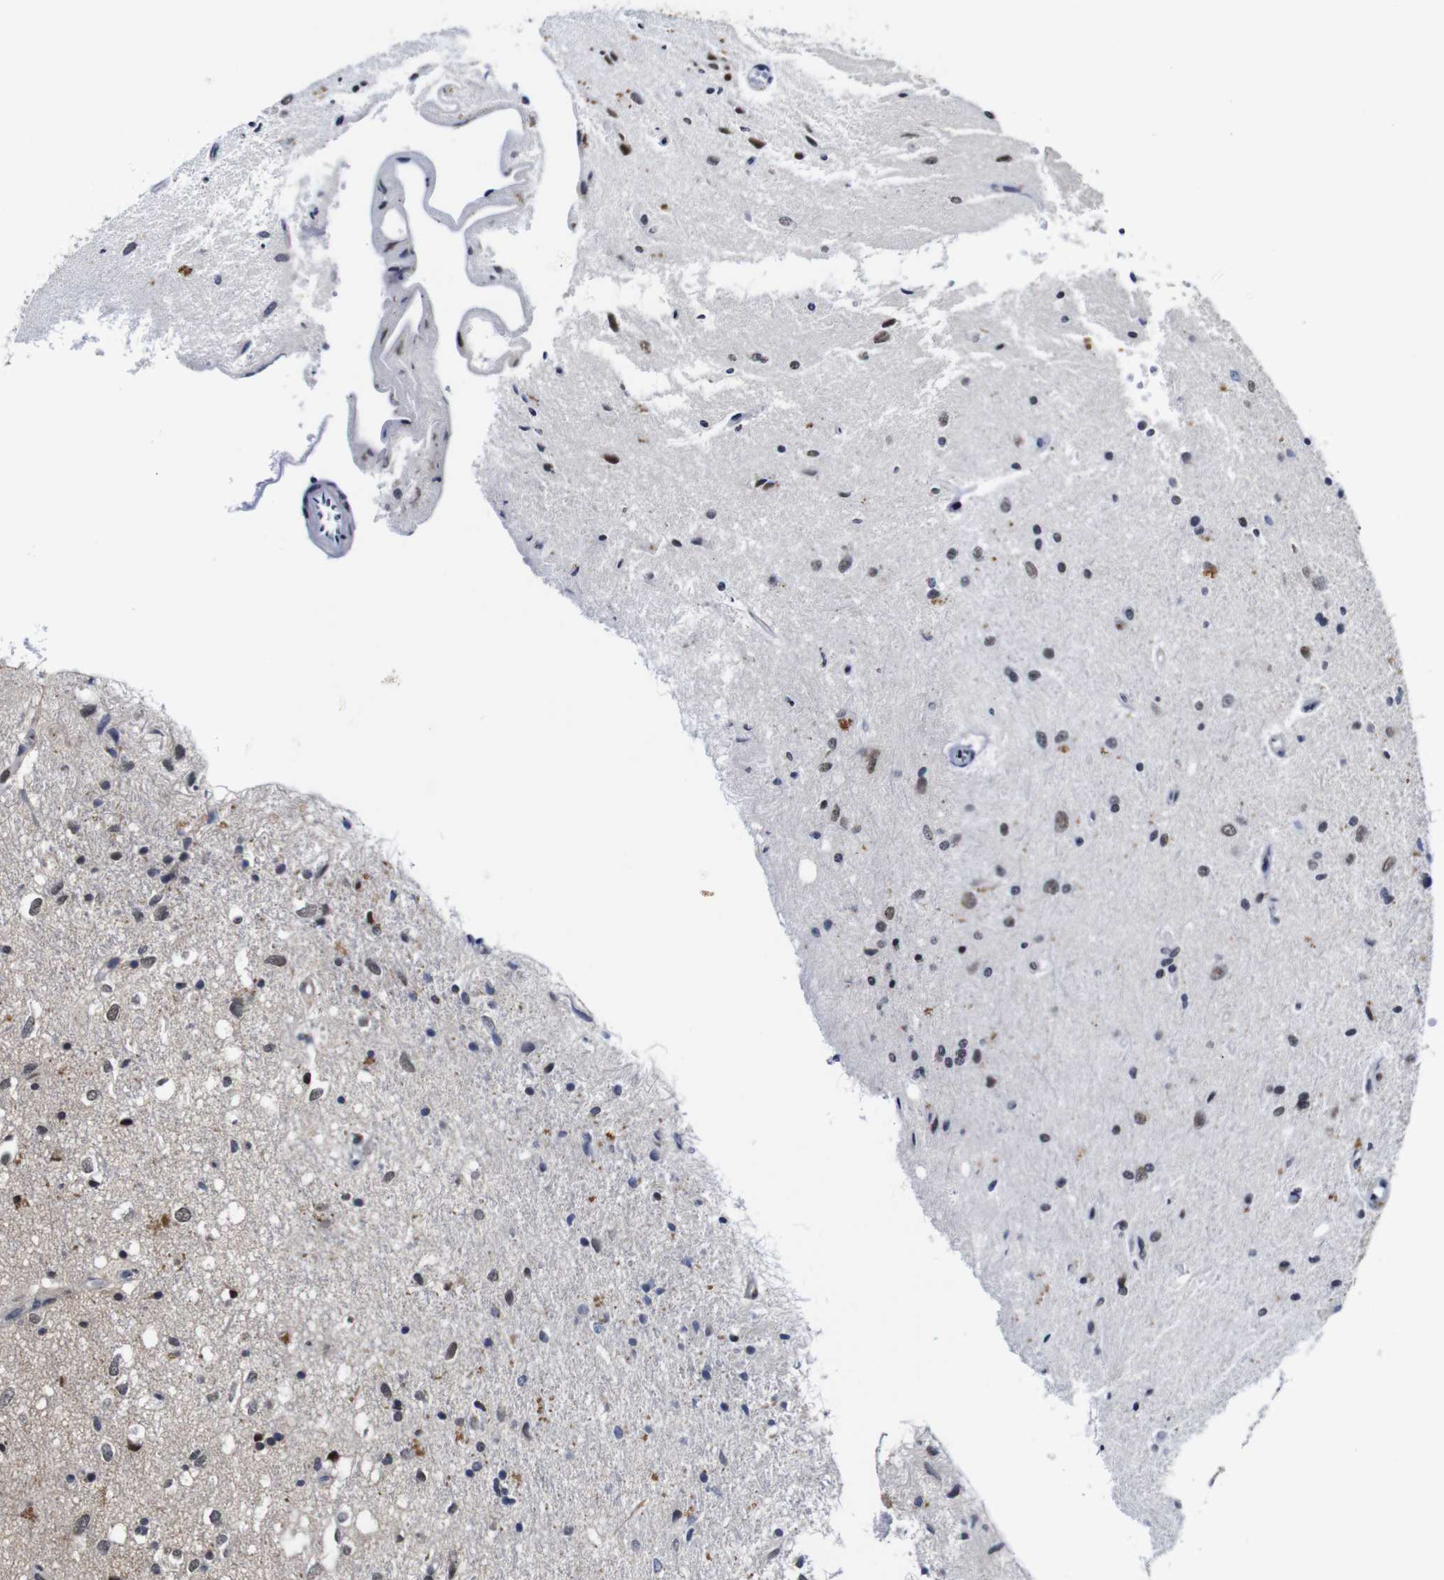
{"staining": {"intensity": "moderate", "quantity": "<25%", "location": "cytoplasmic/membranous"}, "tissue": "glioma", "cell_type": "Tumor cells", "image_type": "cancer", "snomed": [{"axis": "morphology", "description": "Glioma, malignant, Low grade"}, {"axis": "topography", "description": "Brain"}], "caption": "Protein expression analysis of human glioma reveals moderate cytoplasmic/membranous staining in approximately <25% of tumor cells. The protein of interest is shown in brown color, while the nuclei are stained blue.", "gene": "NTRK3", "patient": {"sex": "male", "age": 77}}